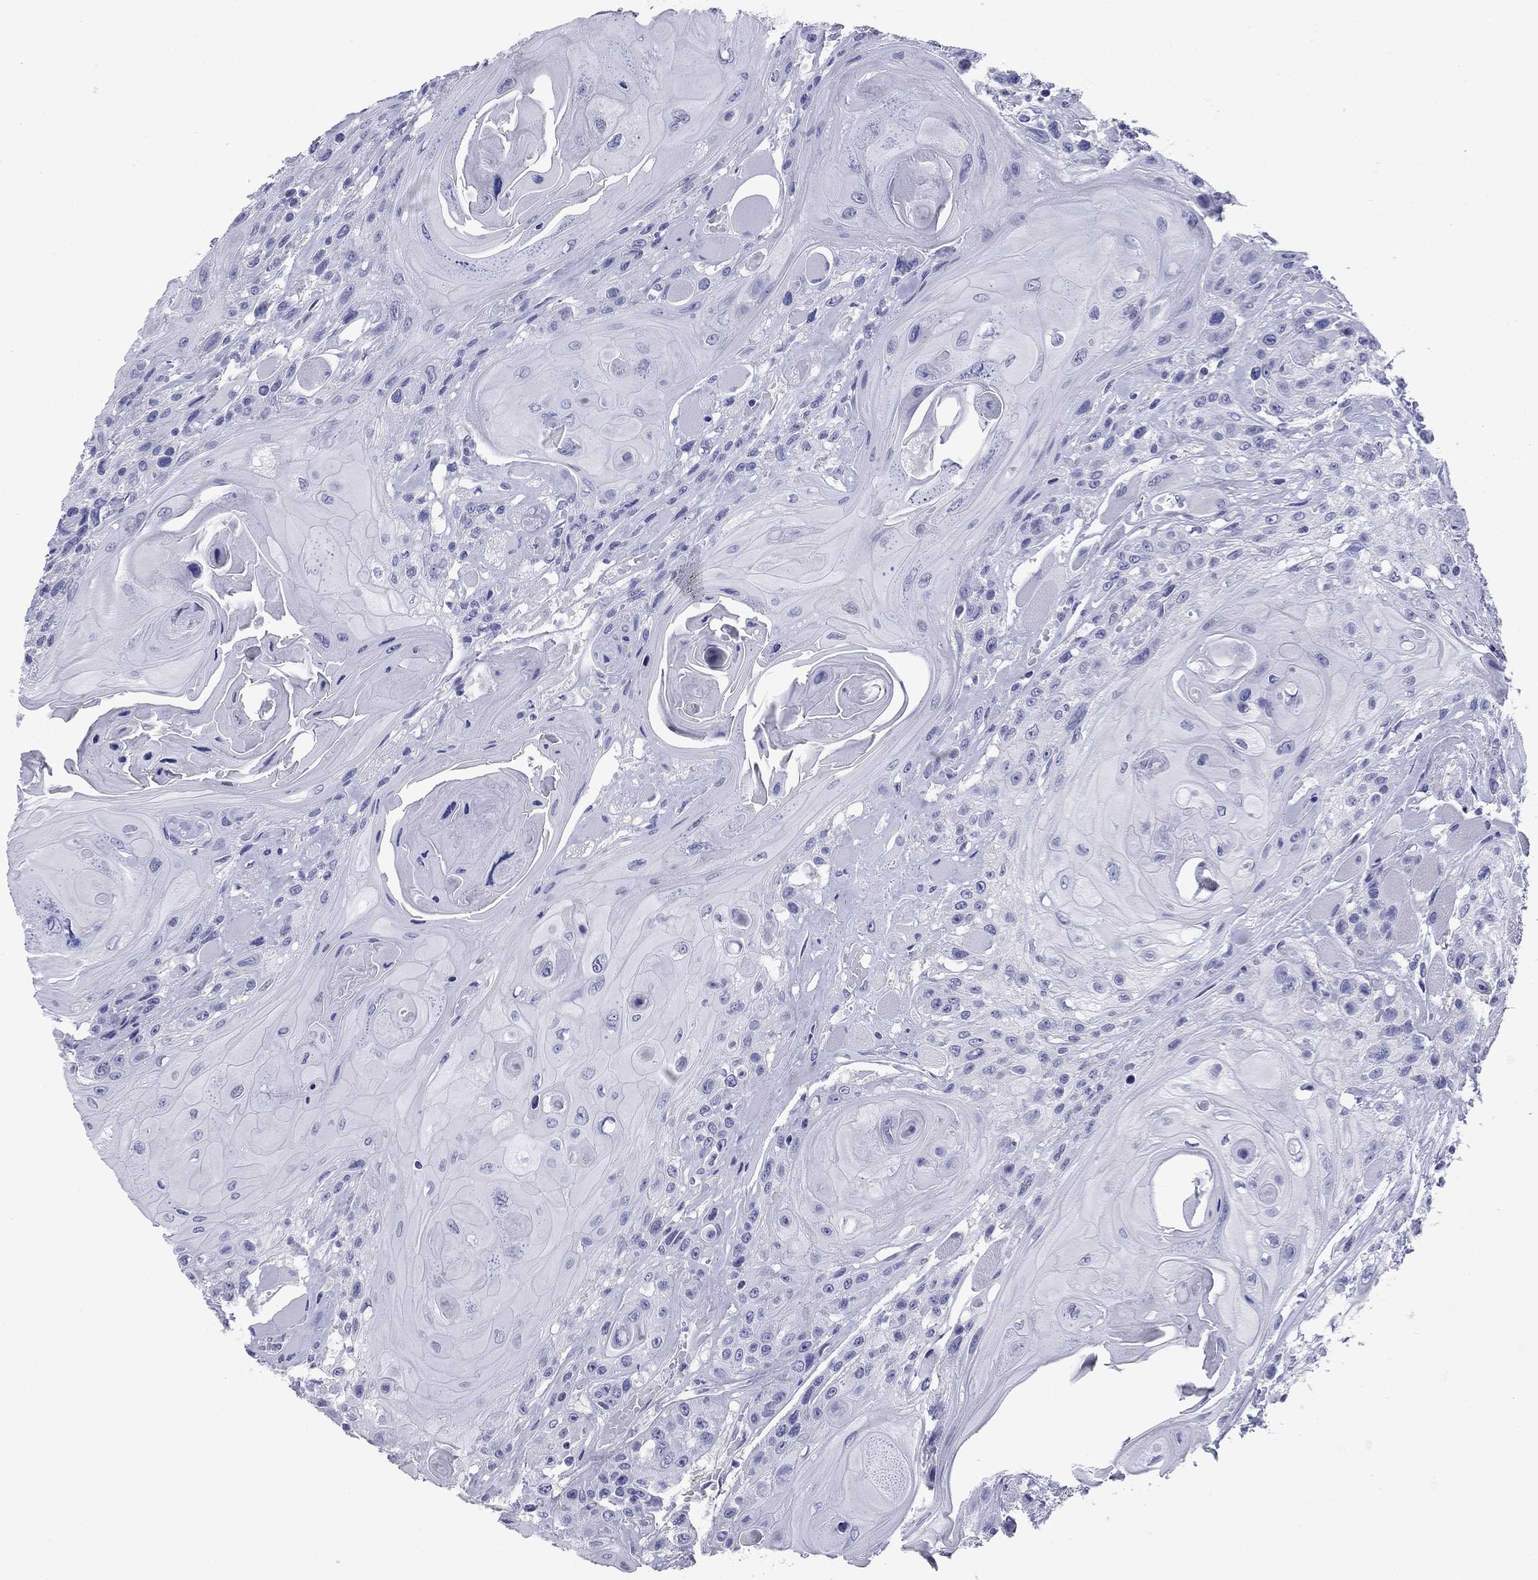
{"staining": {"intensity": "negative", "quantity": "none", "location": "none"}, "tissue": "head and neck cancer", "cell_type": "Tumor cells", "image_type": "cancer", "snomed": [{"axis": "morphology", "description": "Squamous cell carcinoma, NOS"}, {"axis": "topography", "description": "Head-Neck"}], "caption": "This image is of head and neck cancer stained with IHC to label a protein in brown with the nuclei are counter-stained blue. There is no expression in tumor cells. (DAB (3,3'-diaminobenzidine) immunohistochemistry (IHC) visualized using brightfield microscopy, high magnification).", "gene": "NPPA", "patient": {"sex": "female", "age": 59}}